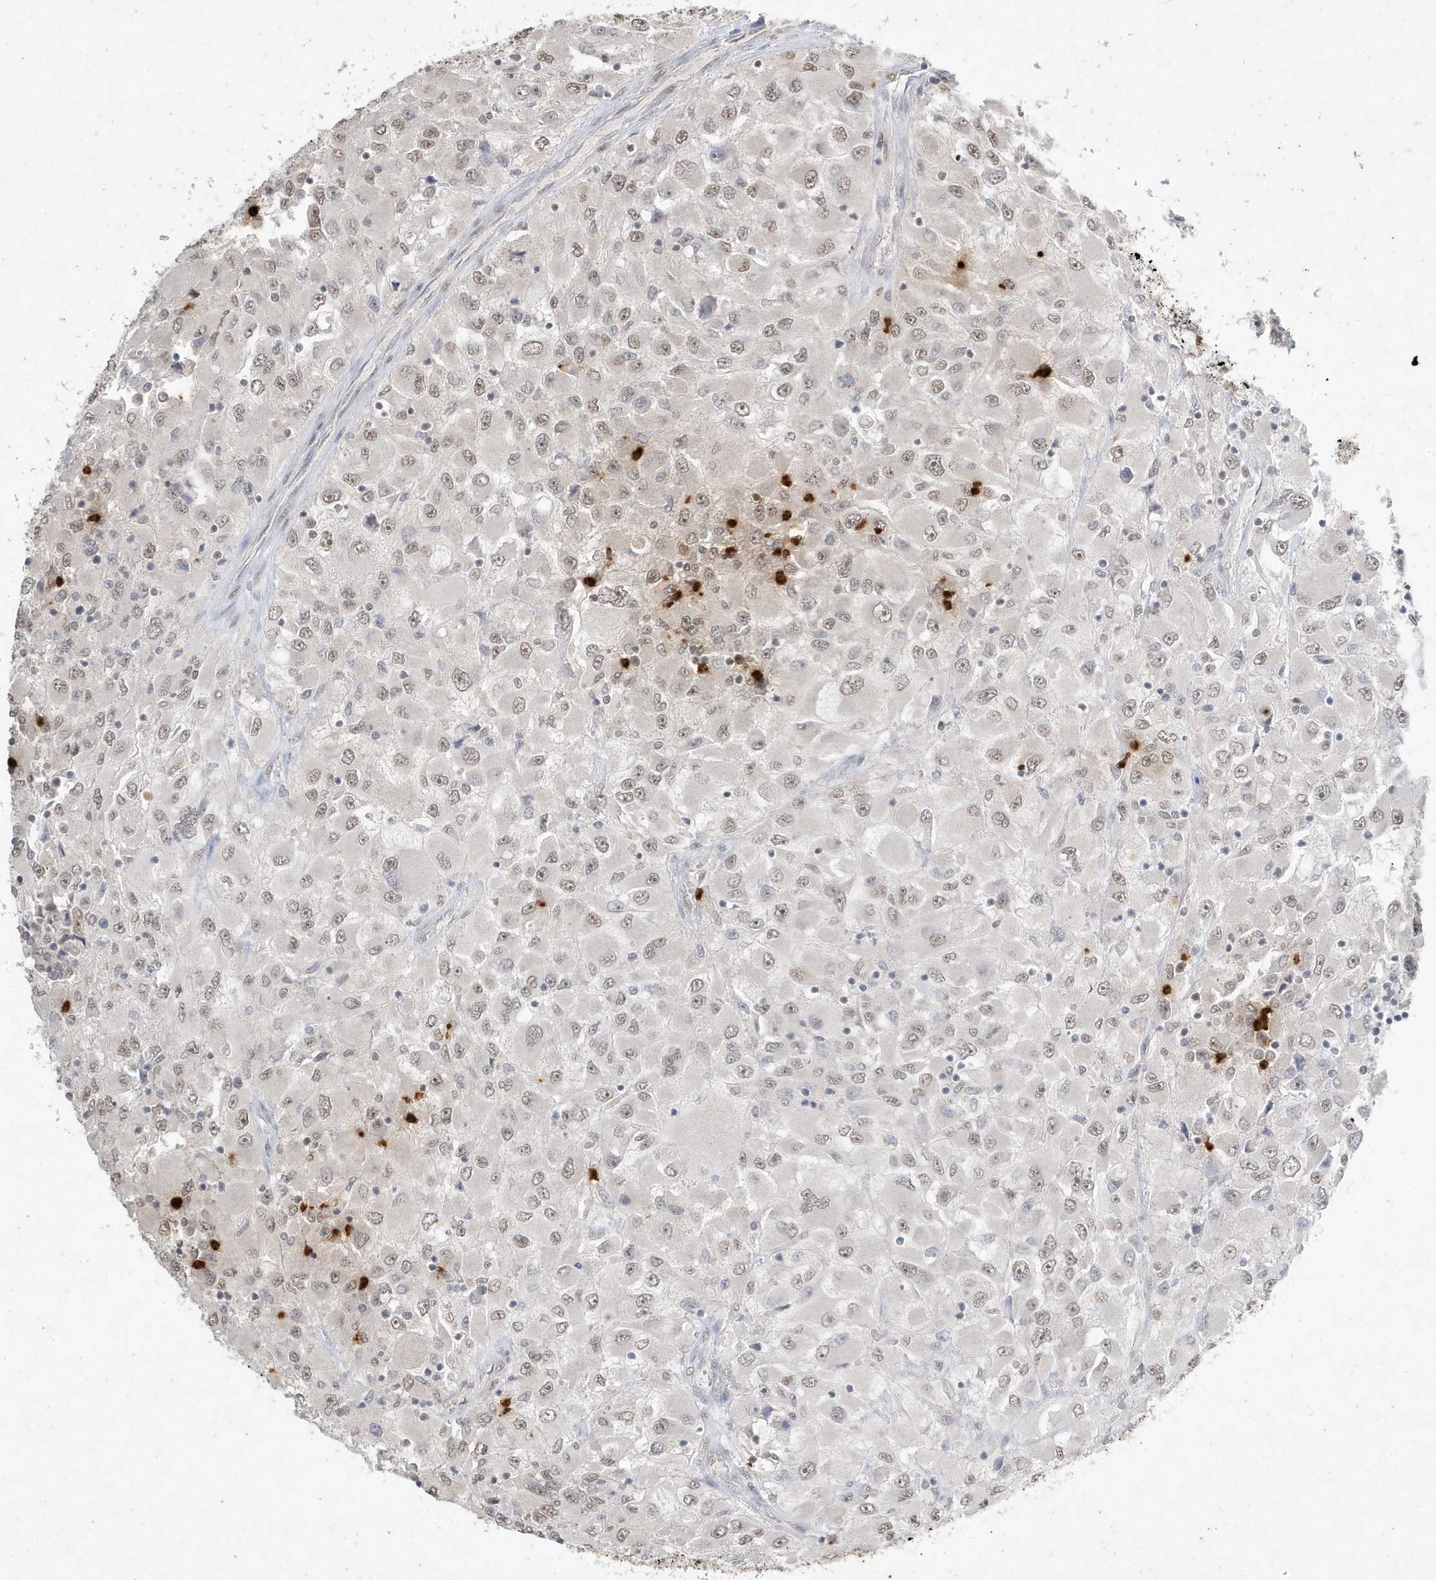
{"staining": {"intensity": "weak", "quantity": "25%-75%", "location": "nuclear"}, "tissue": "renal cancer", "cell_type": "Tumor cells", "image_type": "cancer", "snomed": [{"axis": "morphology", "description": "Adenocarcinoma, NOS"}, {"axis": "topography", "description": "Kidney"}], "caption": "Renal cancer (adenocarcinoma) stained for a protein (brown) exhibits weak nuclear positive expression in approximately 25%-75% of tumor cells.", "gene": "DEFA1", "patient": {"sex": "female", "age": 52}}